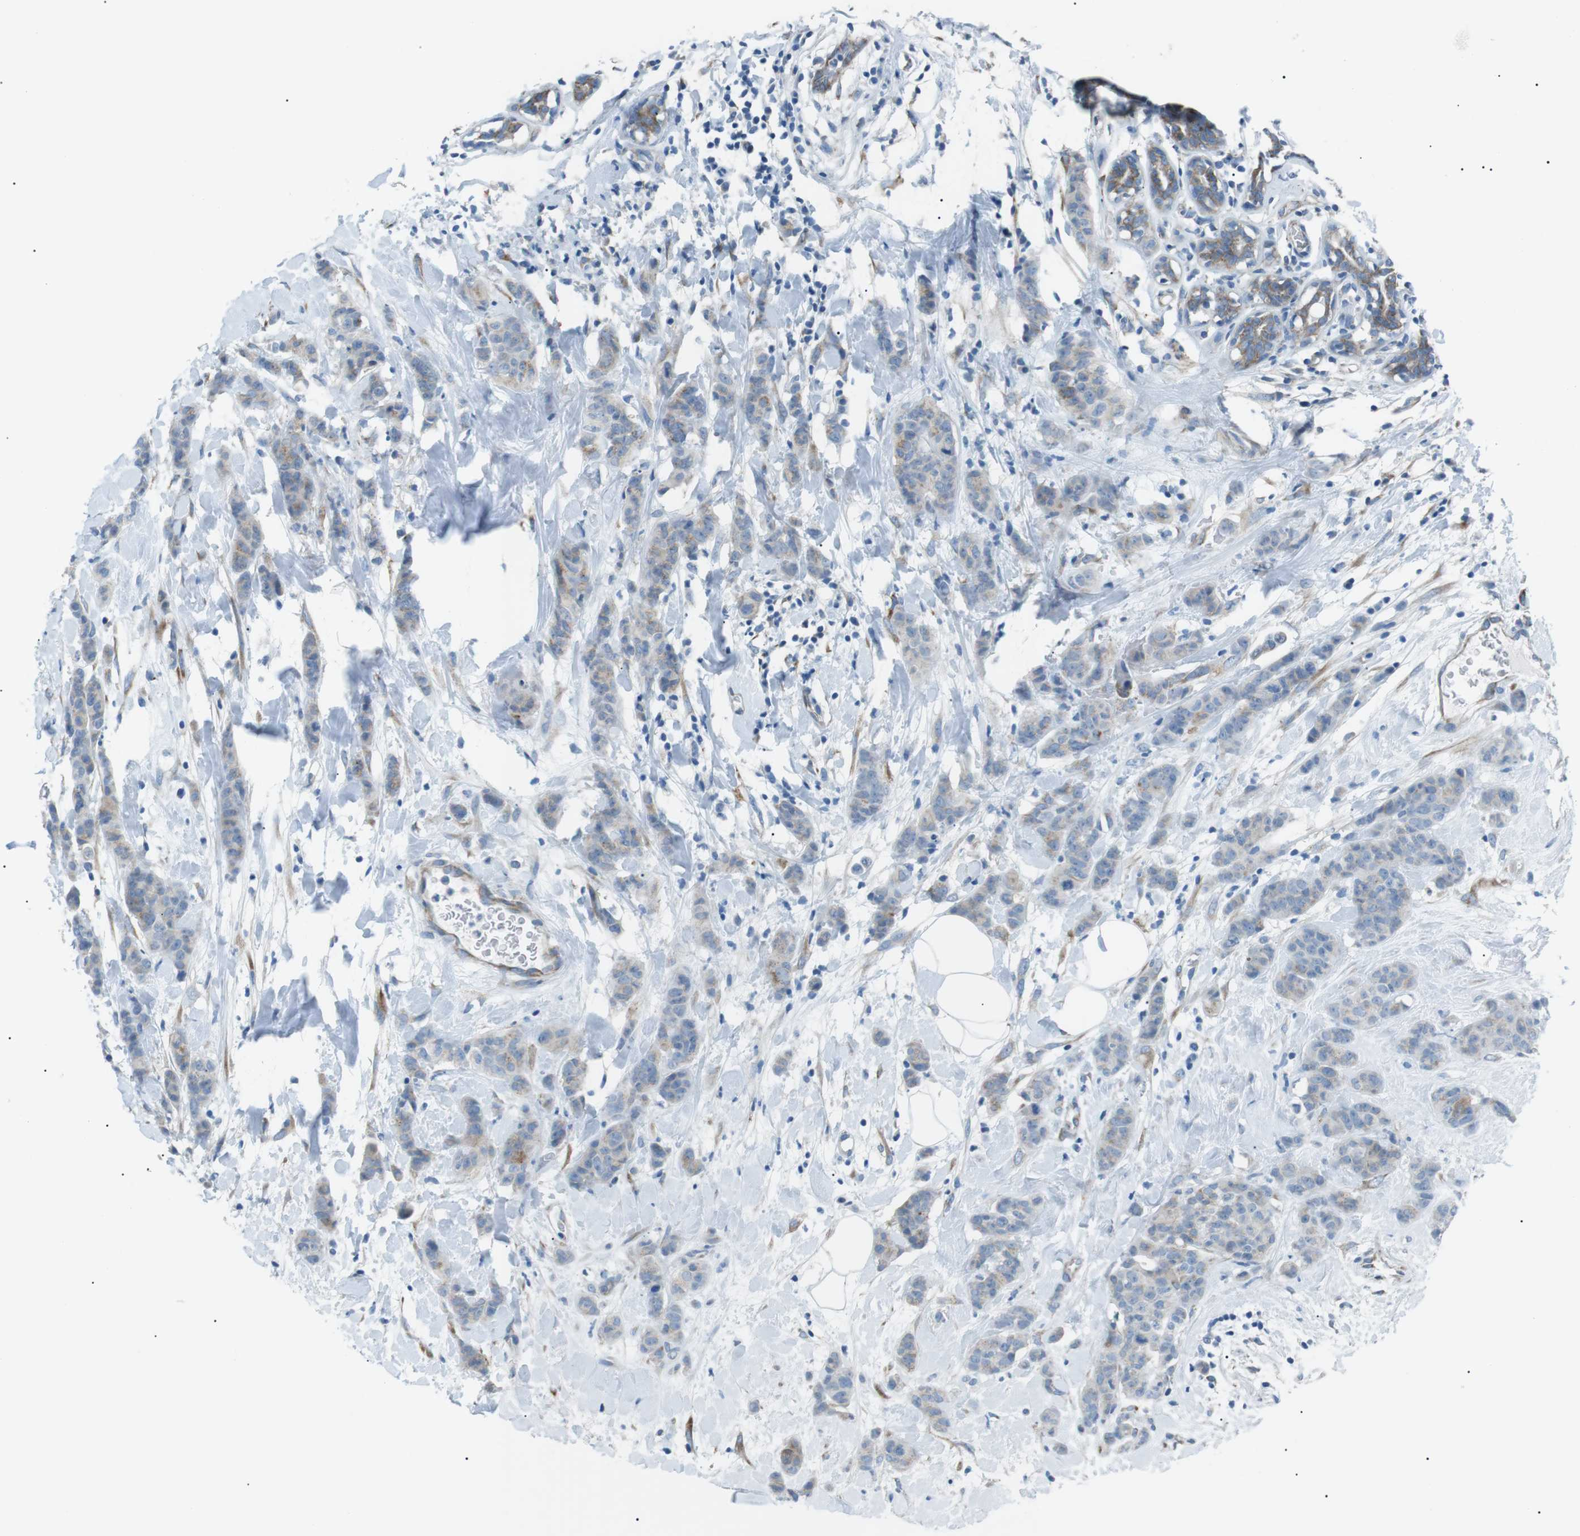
{"staining": {"intensity": "negative", "quantity": "none", "location": "none"}, "tissue": "breast cancer", "cell_type": "Tumor cells", "image_type": "cancer", "snomed": [{"axis": "morphology", "description": "Normal tissue, NOS"}, {"axis": "morphology", "description": "Duct carcinoma"}, {"axis": "topography", "description": "Breast"}], "caption": "Immunohistochemical staining of breast cancer displays no significant expression in tumor cells.", "gene": "MTARC2", "patient": {"sex": "female", "age": 40}}